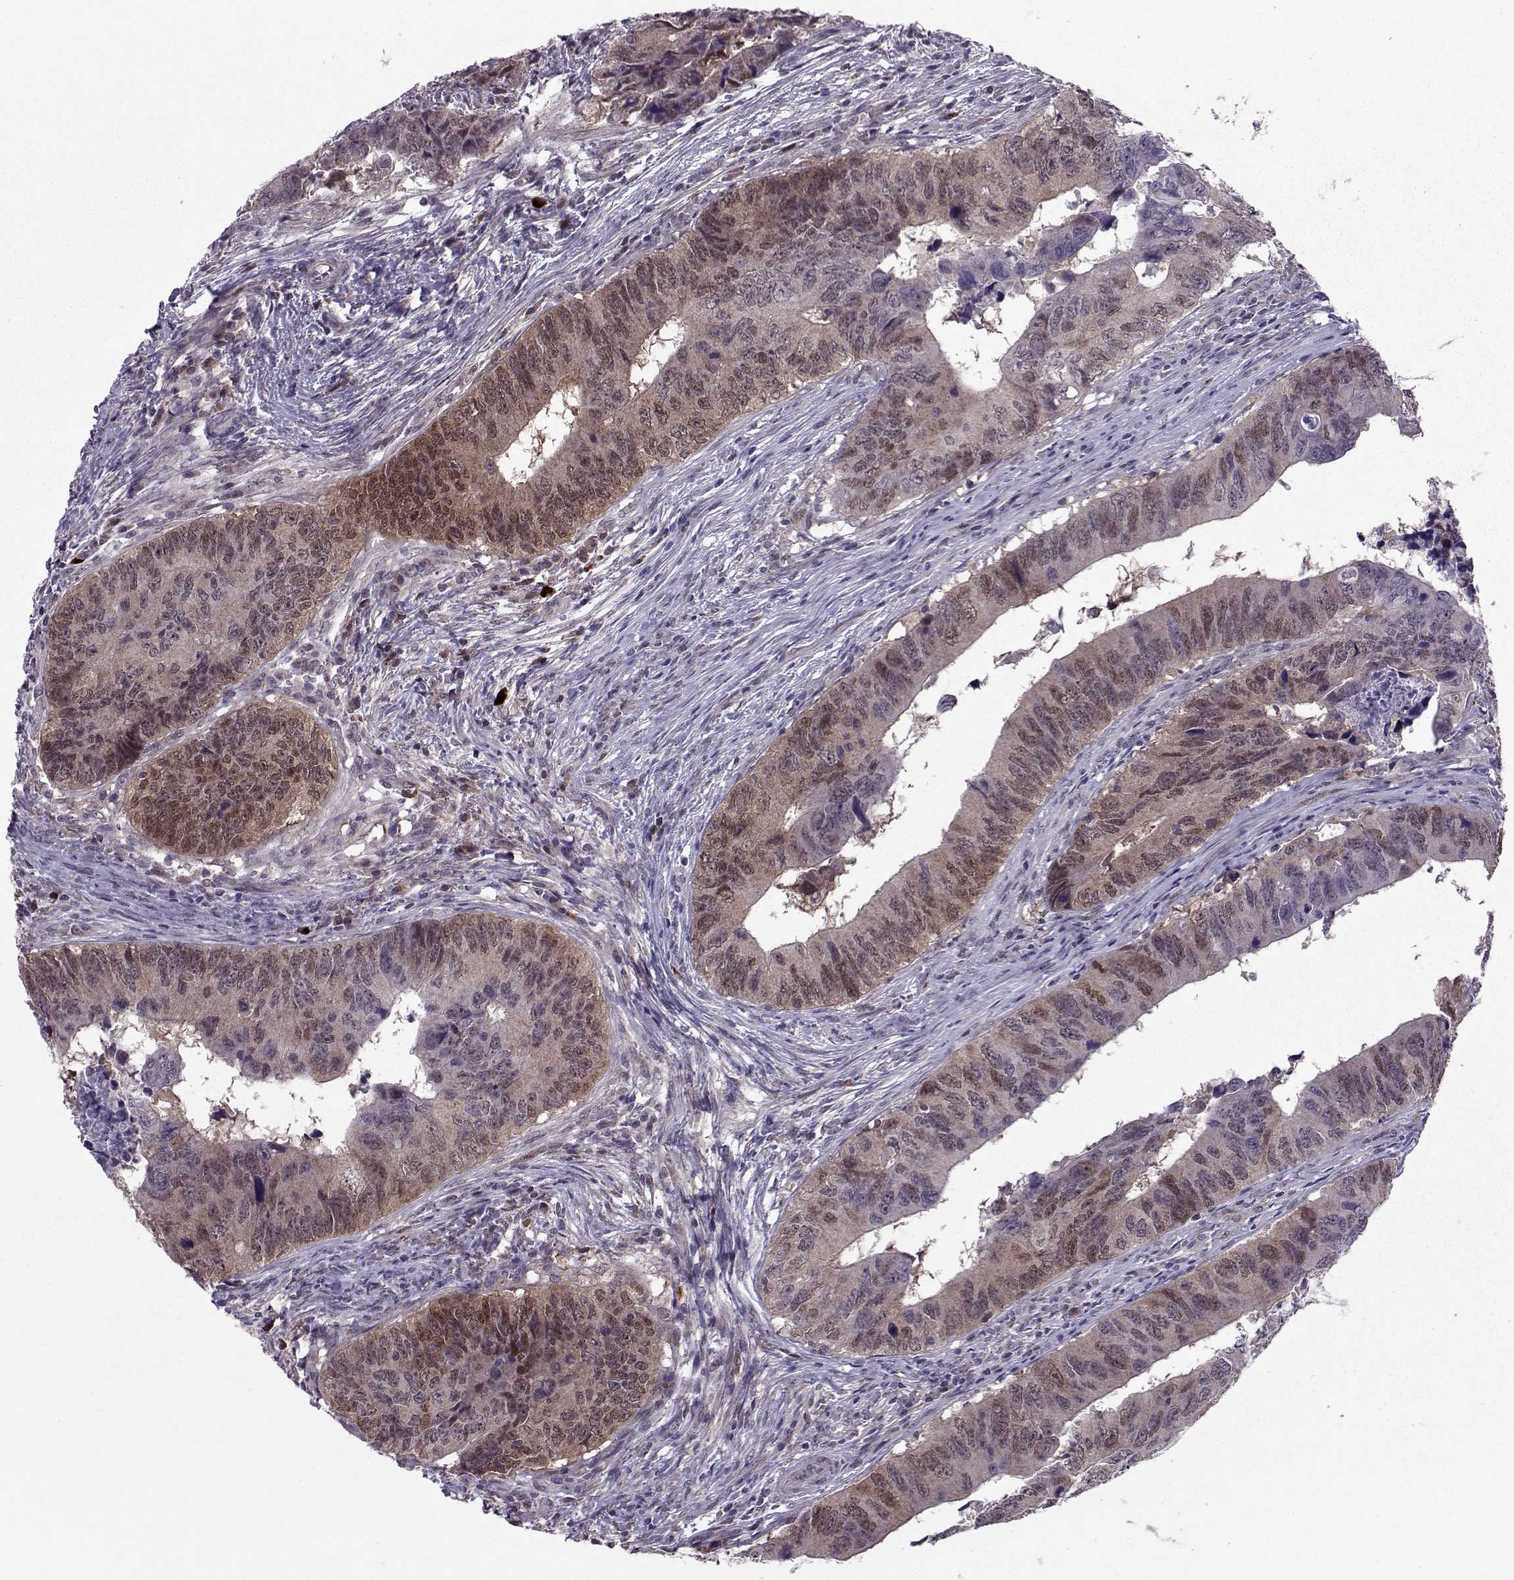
{"staining": {"intensity": "moderate", "quantity": "25%-75%", "location": "cytoplasmic/membranous,nuclear"}, "tissue": "colorectal cancer", "cell_type": "Tumor cells", "image_type": "cancer", "snomed": [{"axis": "morphology", "description": "Adenocarcinoma, NOS"}, {"axis": "topography", "description": "Colon"}], "caption": "The micrograph shows a brown stain indicating the presence of a protein in the cytoplasmic/membranous and nuclear of tumor cells in adenocarcinoma (colorectal).", "gene": "CDK4", "patient": {"sex": "female", "age": 82}}